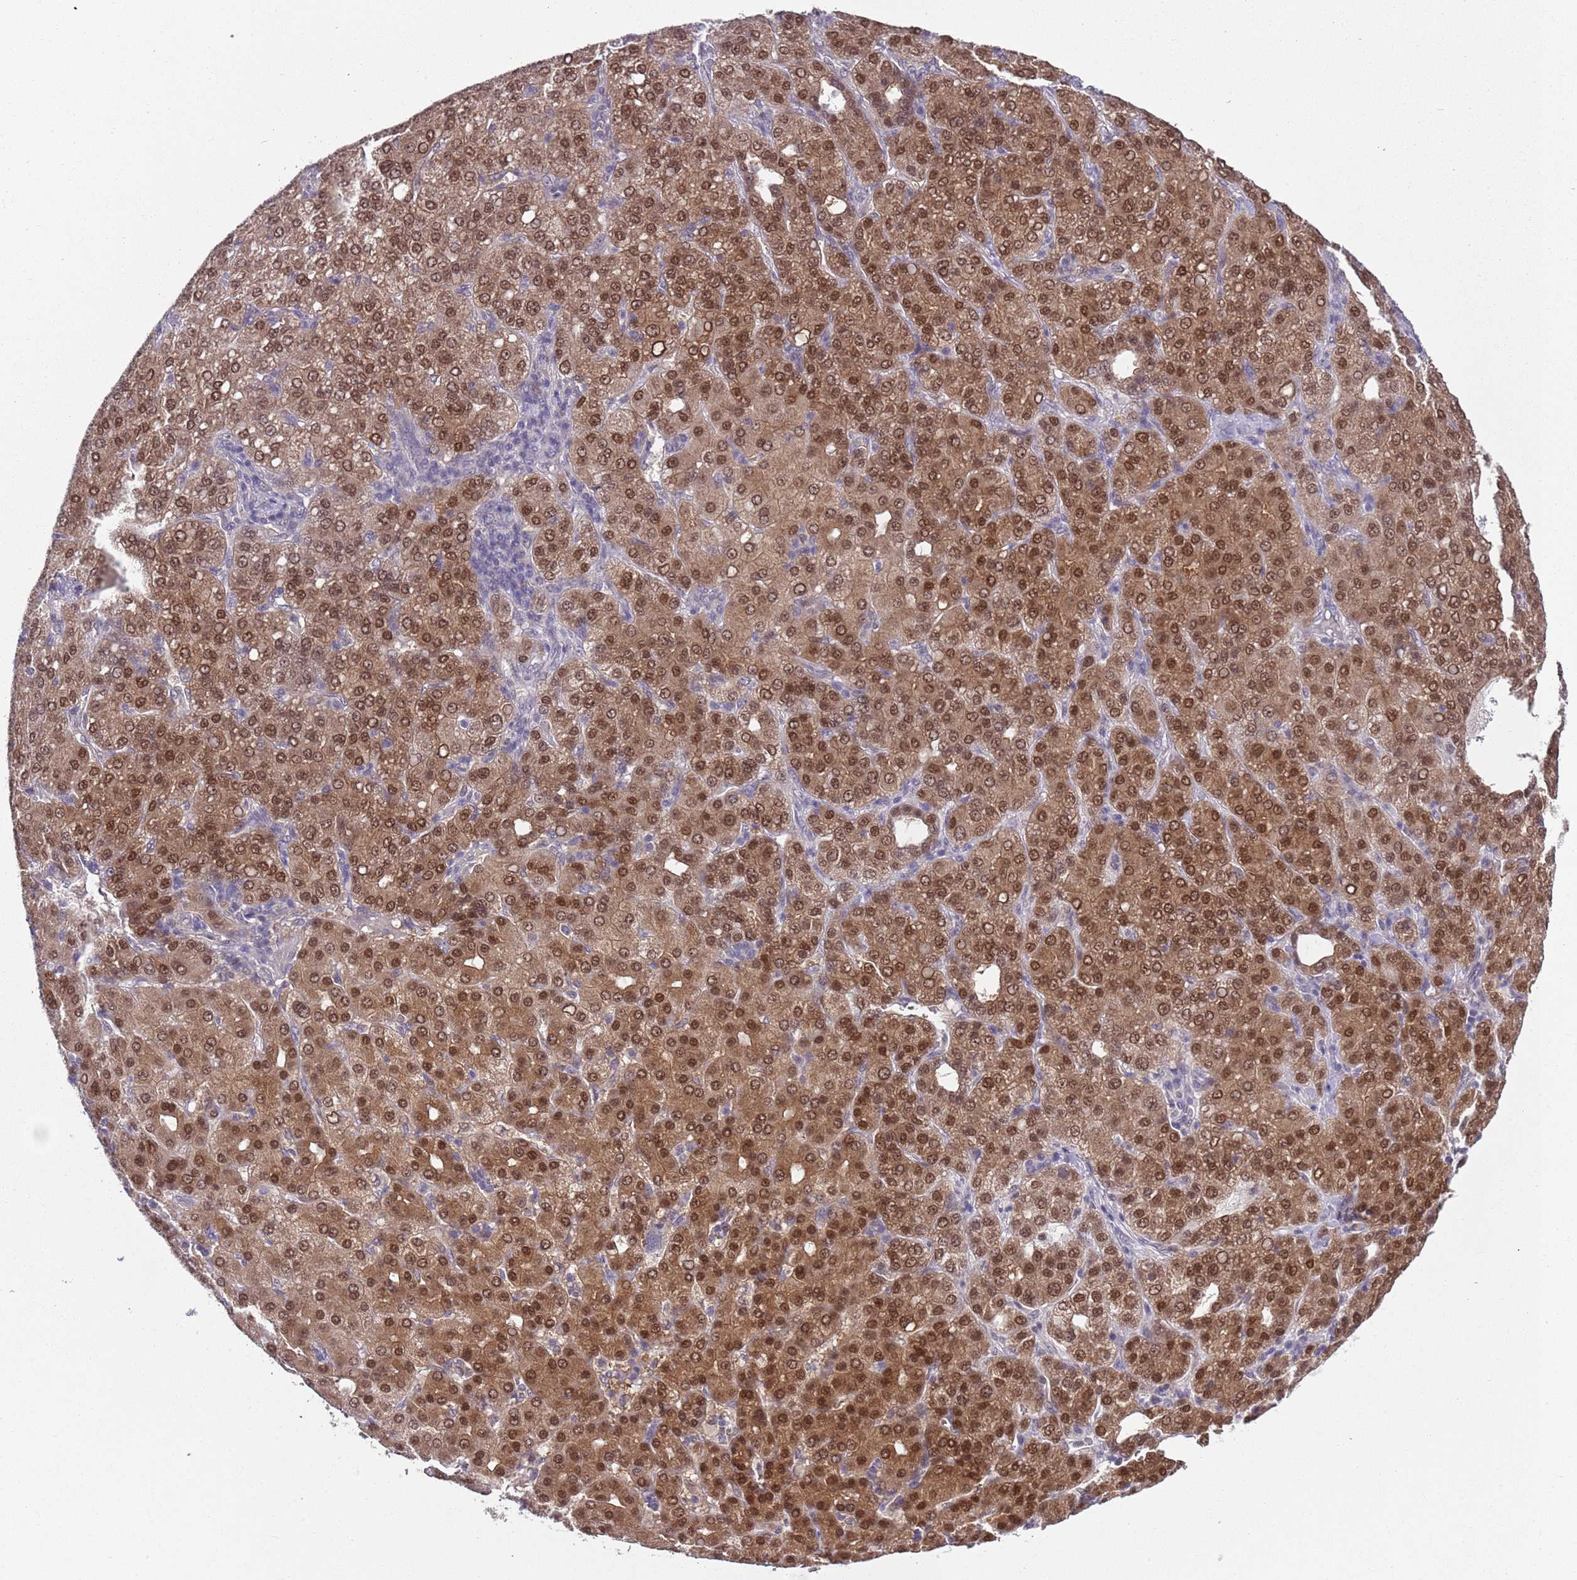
{"staining": {"intensity": "moderate", "quantity": ">75%", "location": "cytoplasmic/membranous,nuclear"}, "tissue": "liver cancer", "cell_type": "Tumor cells", "image_type": "cancer", "snomed": [{"axis": "morphology", "description": "Carcinoma, Hepatocellular, NOS"}, {"axis": "topography", "description": "Liver"}], "caption": "About >75% of tumor cells in liver hepatocellular carcinoma show moderate cytoplasmic/membranous and nuclear protein expression as visualized by brown immunohistochemical staining.", "gene": "SEPHS2", "patient": {"sex": "male", "age": 65}}